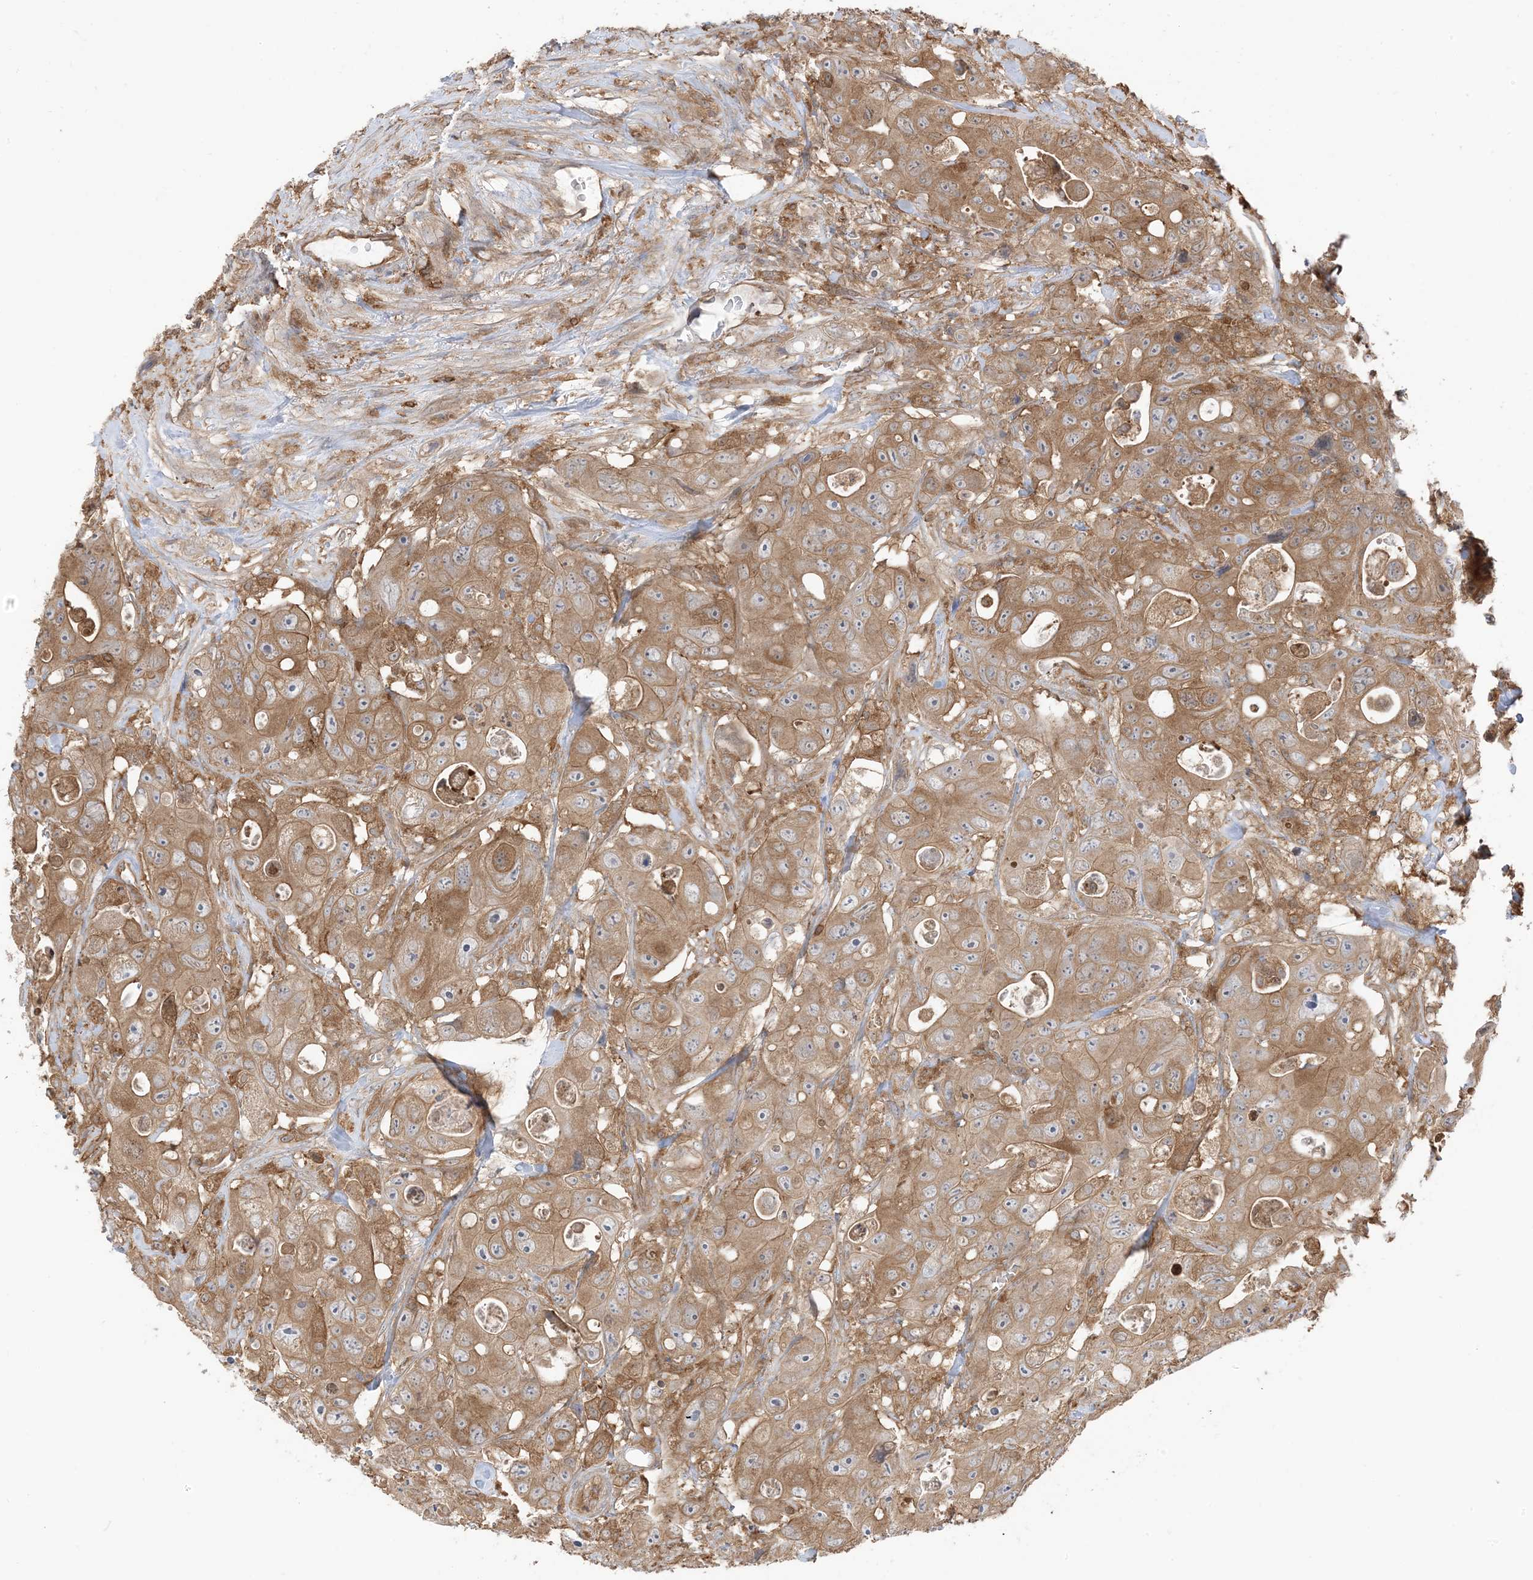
{"staining": {"intensity": "moderate", "quantity": ">75%", "location": "cytoplasmic/membranous"}, "tissue": "colorectal cancer", "cell_type": "Tumor cells", "image_type": "cancer", "snomed": [{"axis": "morphology", "description": "Adenocarcinoma, NOS"}, {"axis": "topography", "description": "Colon"}], "caption": "Immunohistochemical staining of human colorectal adenocarcinoma reveals medium levels of moderate cytoplasmic/membranous protein staining in about >75% of tumor cells. The staining is performed using DAB (3,3'-diaminobenzidine) brown chromogen to label protein expression. The nuclei are counter-stained blue using hematoxylin.", "gene": "CAPZB", "patient": {"sex": "female", "age": 46}}